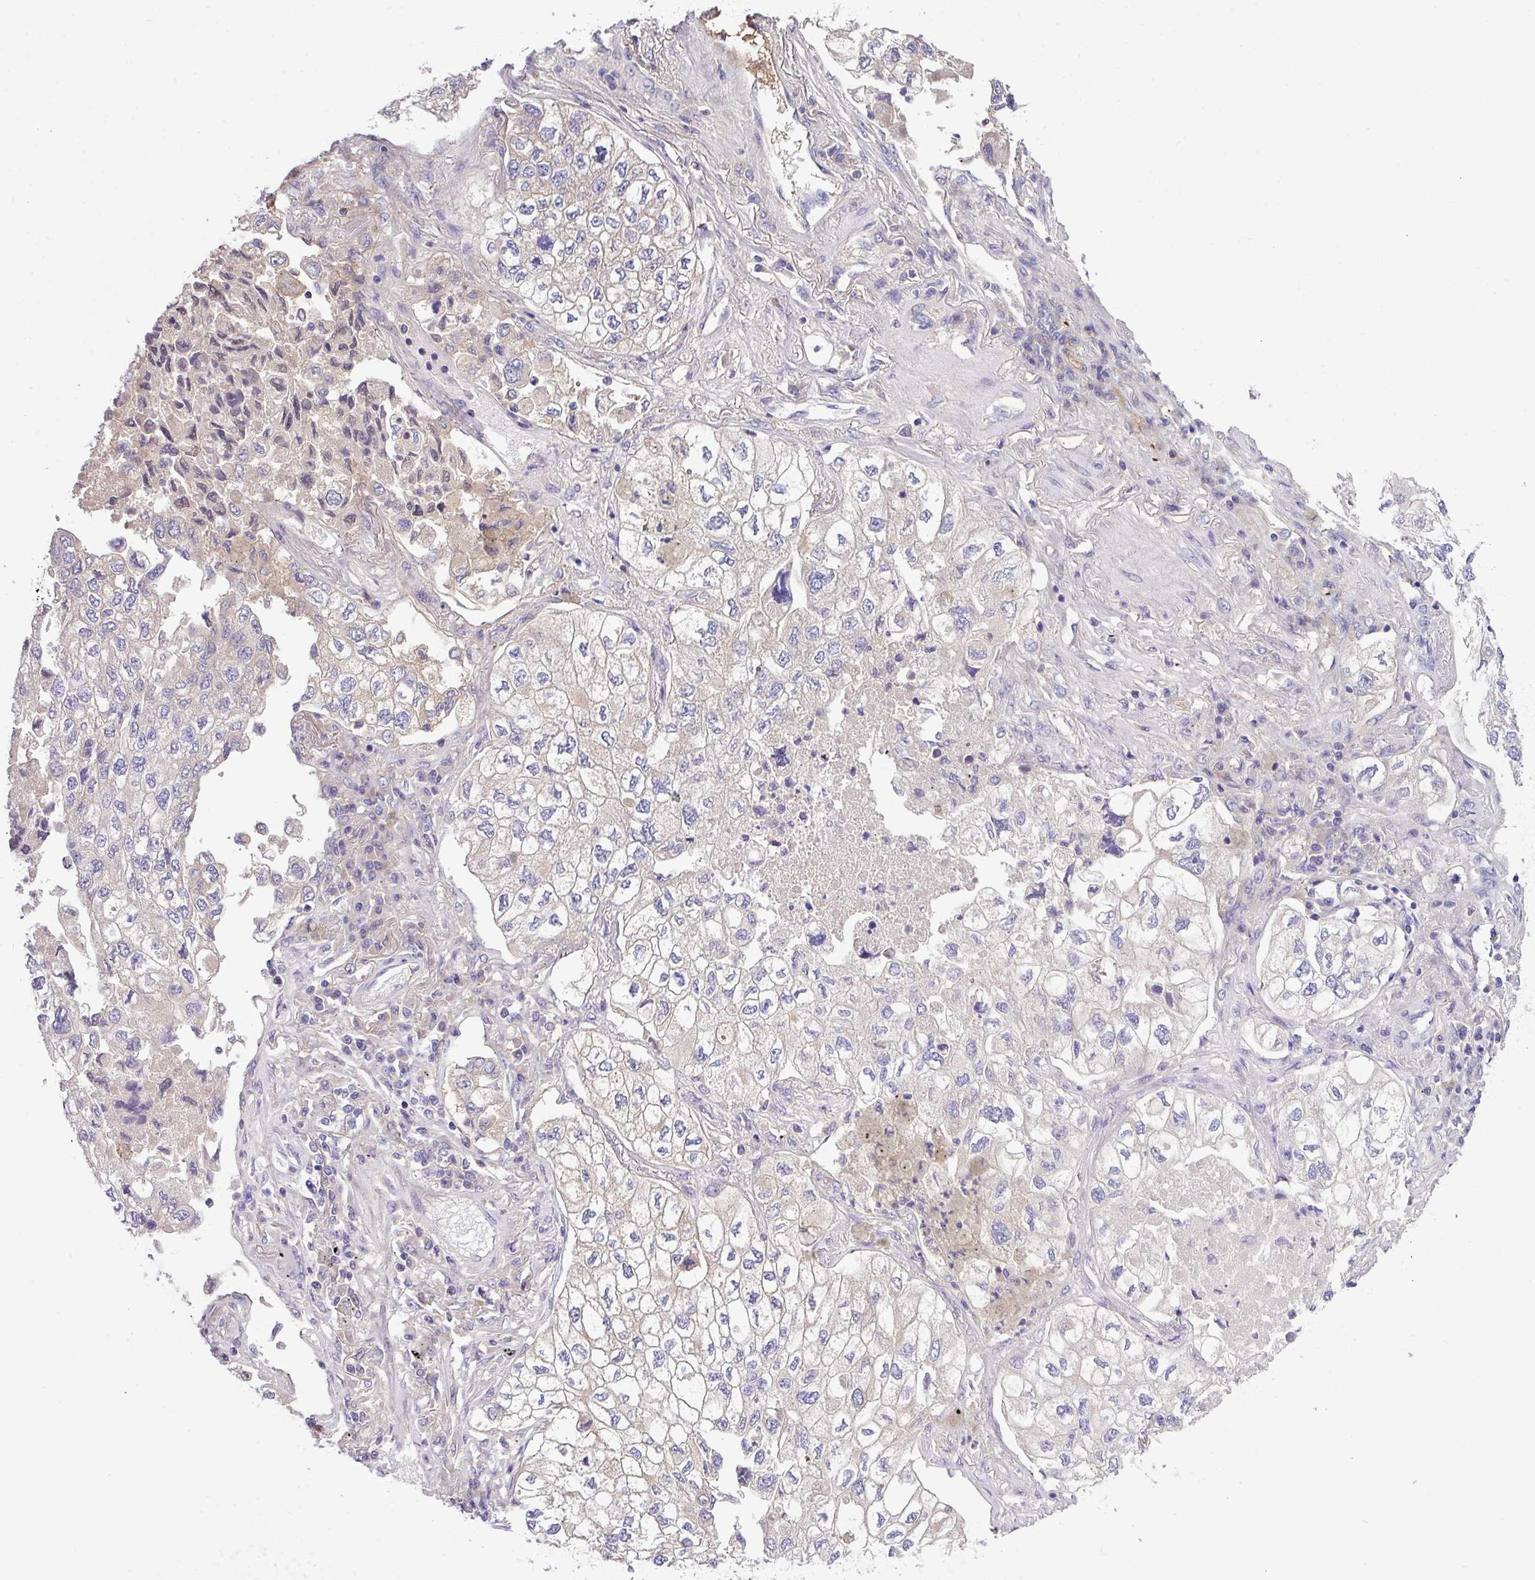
{"staining": {"intensity": "negative", "quantity": "none", "location": "none"}, "tissue": "lung cancer", "cell_type": "Tumor cells", "image_type": "cancer", "snomed": [{"axis": "morphology", "description": "Adenocarcinoma, NOS"}, {"axis": "topography", "description": "Lung"}], "caption": "DAB immunohistochemical staining of lung adenocarcinoma exhibits no significant positivity in tumor cells.", "gene": "DNAL1", "patient": {"sex": "male", "age": 63}}